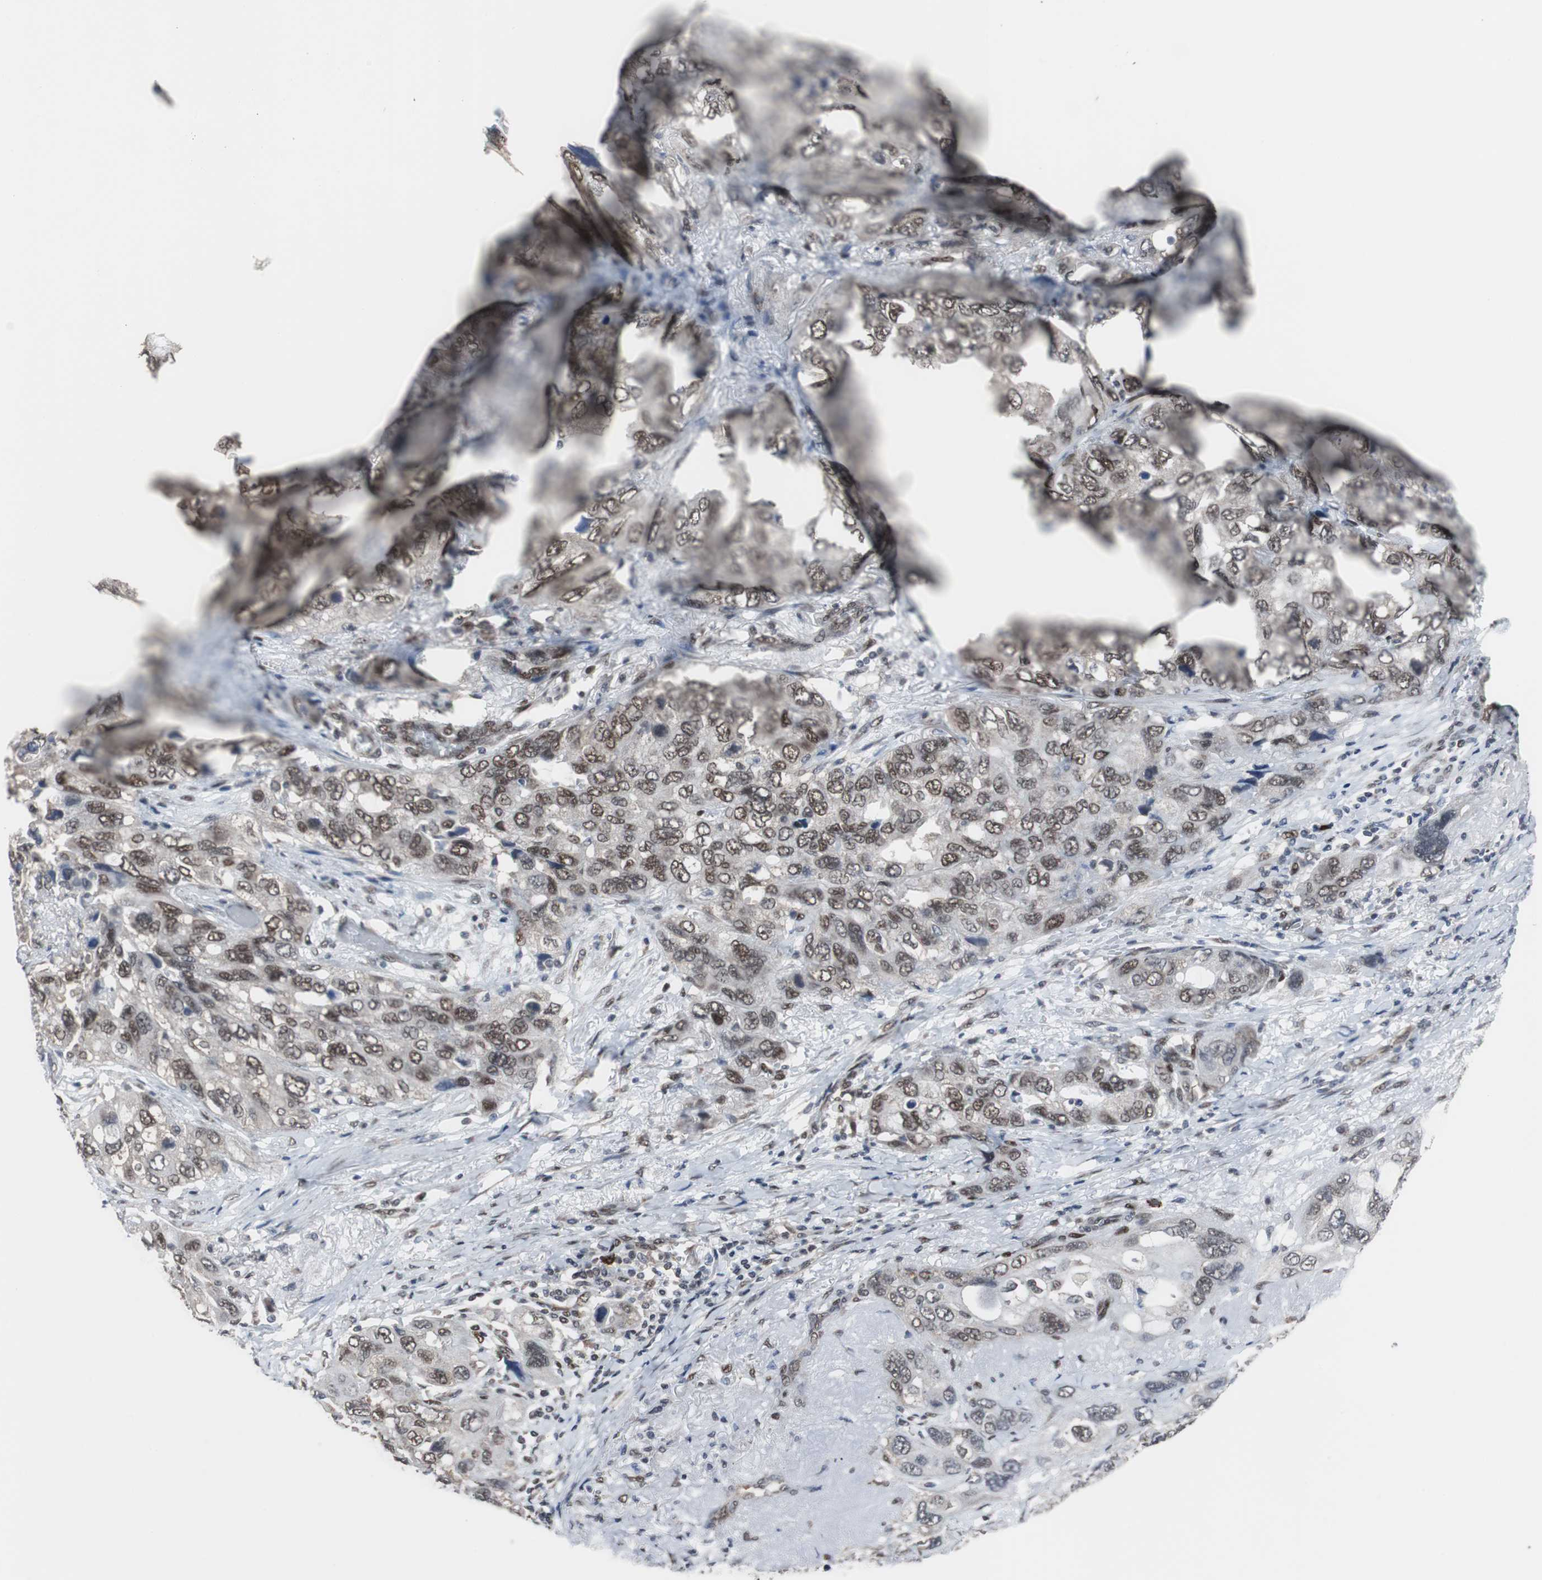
{"staining": {"intensity": "moderate", "quantity": ">75%", "location": "nuclear"}, "tissue": "lung cancer", "cell_type": "Tumor cells", "image_type": "cancer", "snomed": [{"axis": "morphology", "description": "Squamous cell carcinoma, NOS"}, {"axis": "topography", "description": "Lung"}], "caption": "The micrograph reveals immunohistochemical staining of squamous cell carcinoma (lung). There is moderate nuclear positivity is appreciated in about >75% of tumor cells.", "gene": "ZHX2", "patient": {"sex": "female", "age": 73}}